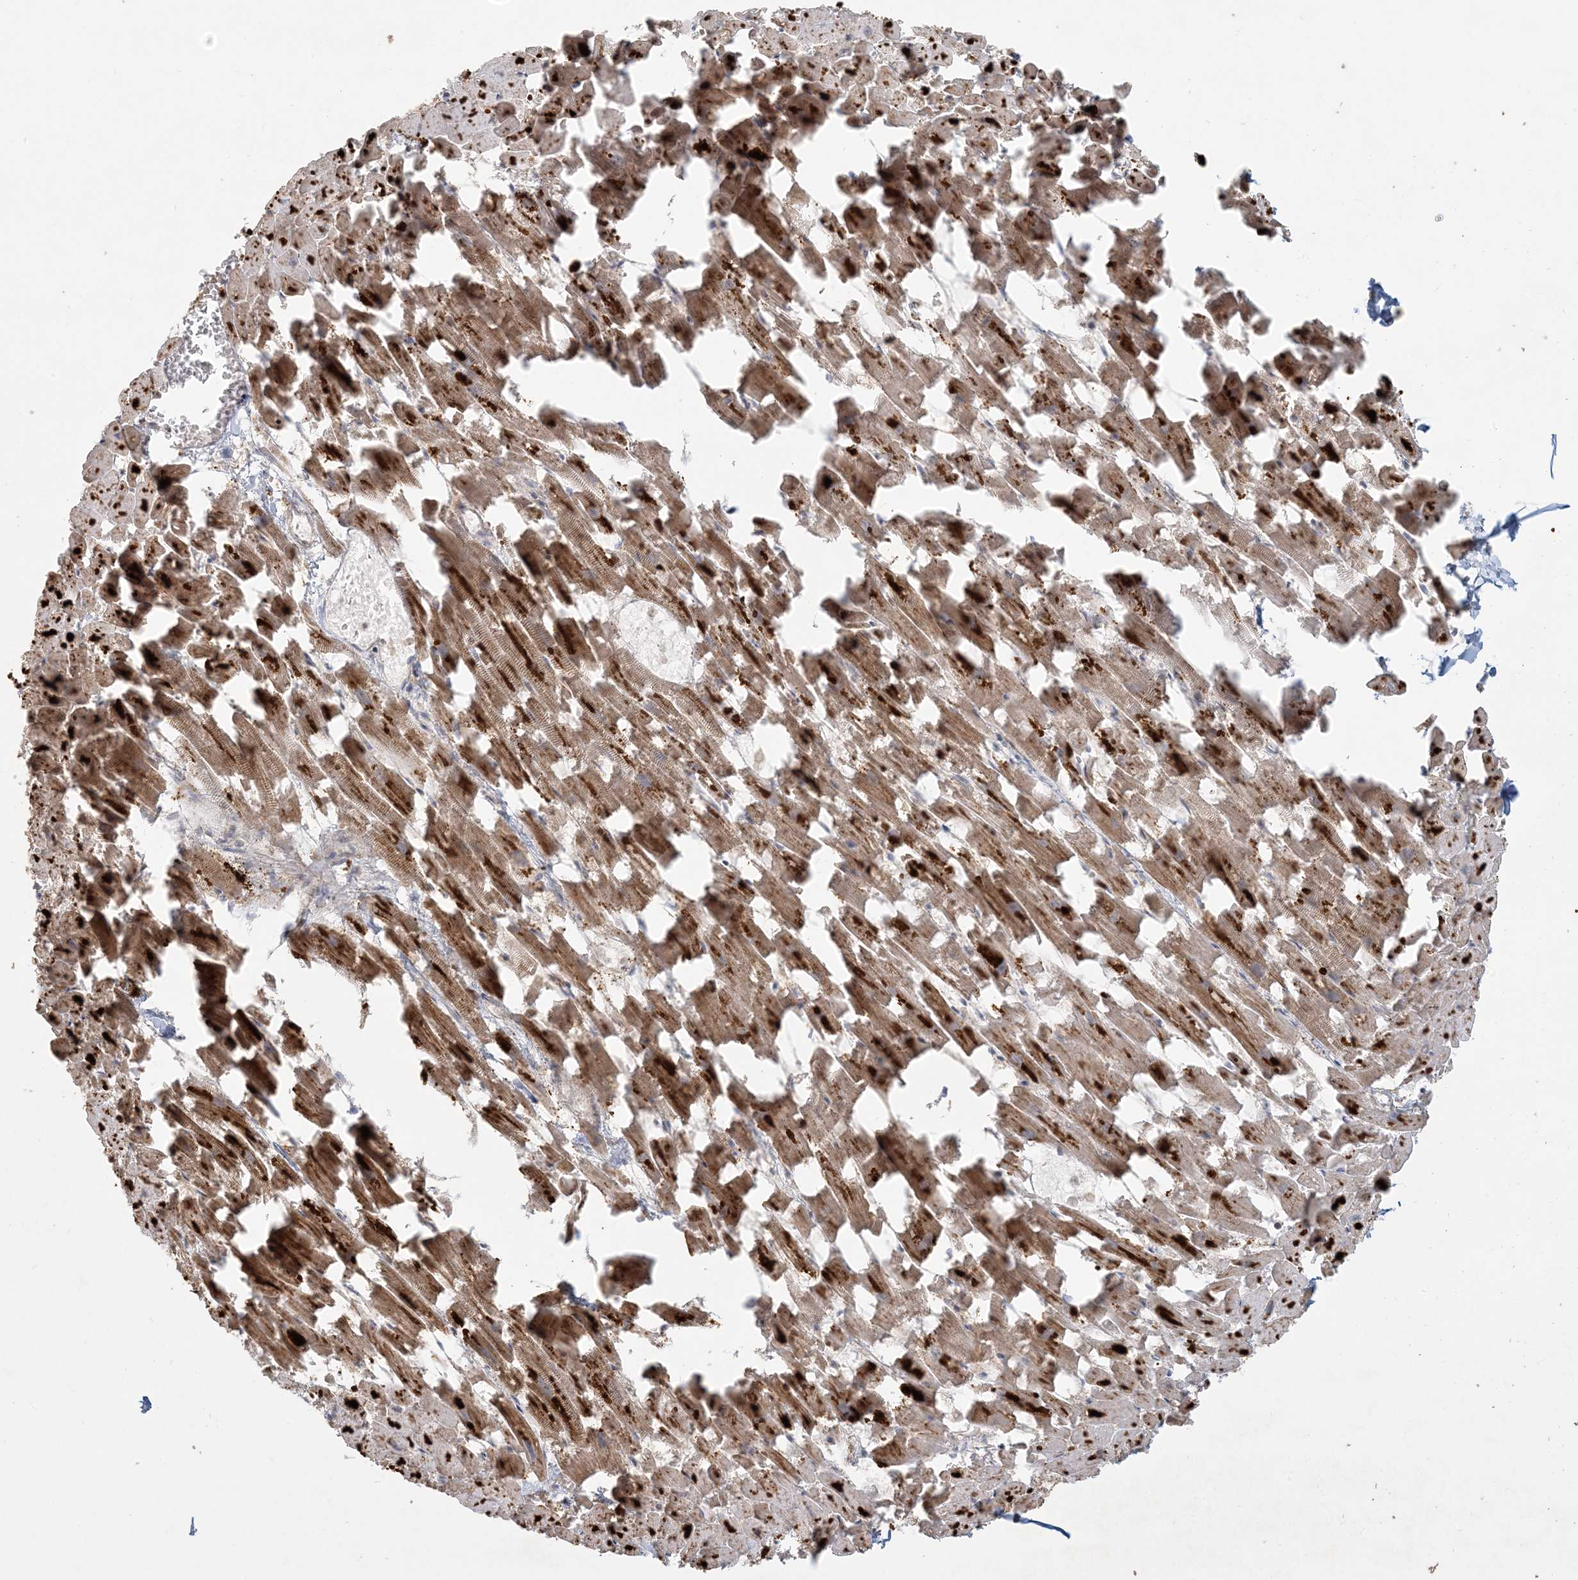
{"staining": {"intensity": "strong", "quantity": ">75%", "location": "cytoplasmic/membranous"}, "tissue": "heart muscle", "cell_type": "Cardiomyocytes", "image_type": "normal", "snomed": [{"axis": "morphology", "description": "Normal tissue, NOS"}, {"axis": "topography", "description": "Heart"}], "caption": "Protein staining of unremarkable heart muscle demonstrates strong cytoplasmic/membranous staining in about >75% of cardiomyocytes. (DAB (3,3'-diaminobenzidine) = brown stain, brightfield microscopy at high magnification).", "gene": "MCAT", "patient": {"sex": "female", "age": 64}}